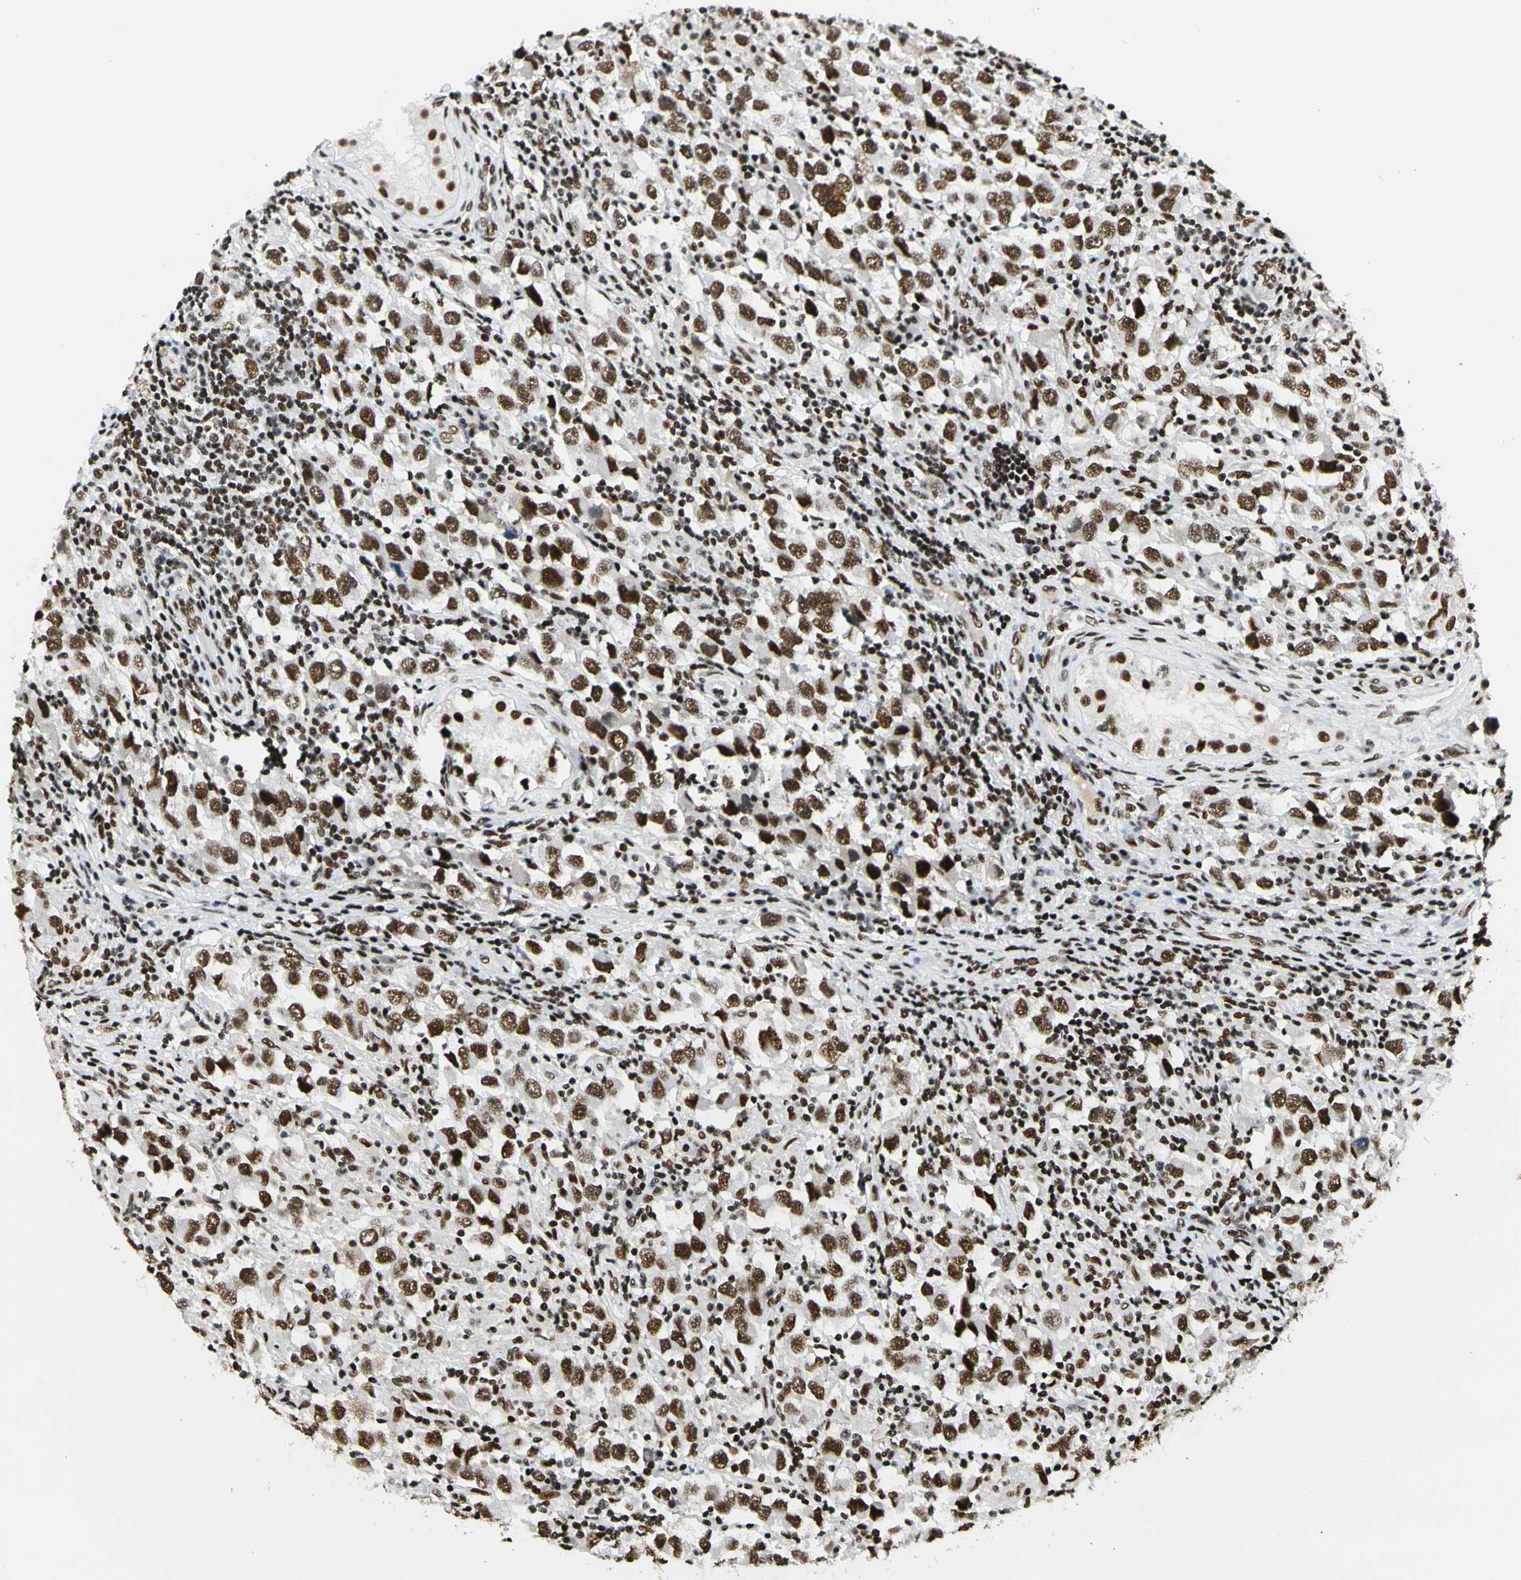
{"staining": {"intensity": "strong", "quantity": ">75%", "location": "nuclear"}, "tissue": "testis cancer", "cell_type": "Tumor cells", "image_type": "cancer", "snomed": [{"axis": "morphology", "description": "Carcinoma, Embryonal, NOS"}, {"axis": "topography", "description": "Testis"}], "caption": "Embryonal carcinoma (testis) stained with a brown dye exhibits strong nuclear positive expression in about >75% of tumor cells.", "gene": "CDK12", "patient": {"sex": "male", "age": 21}}